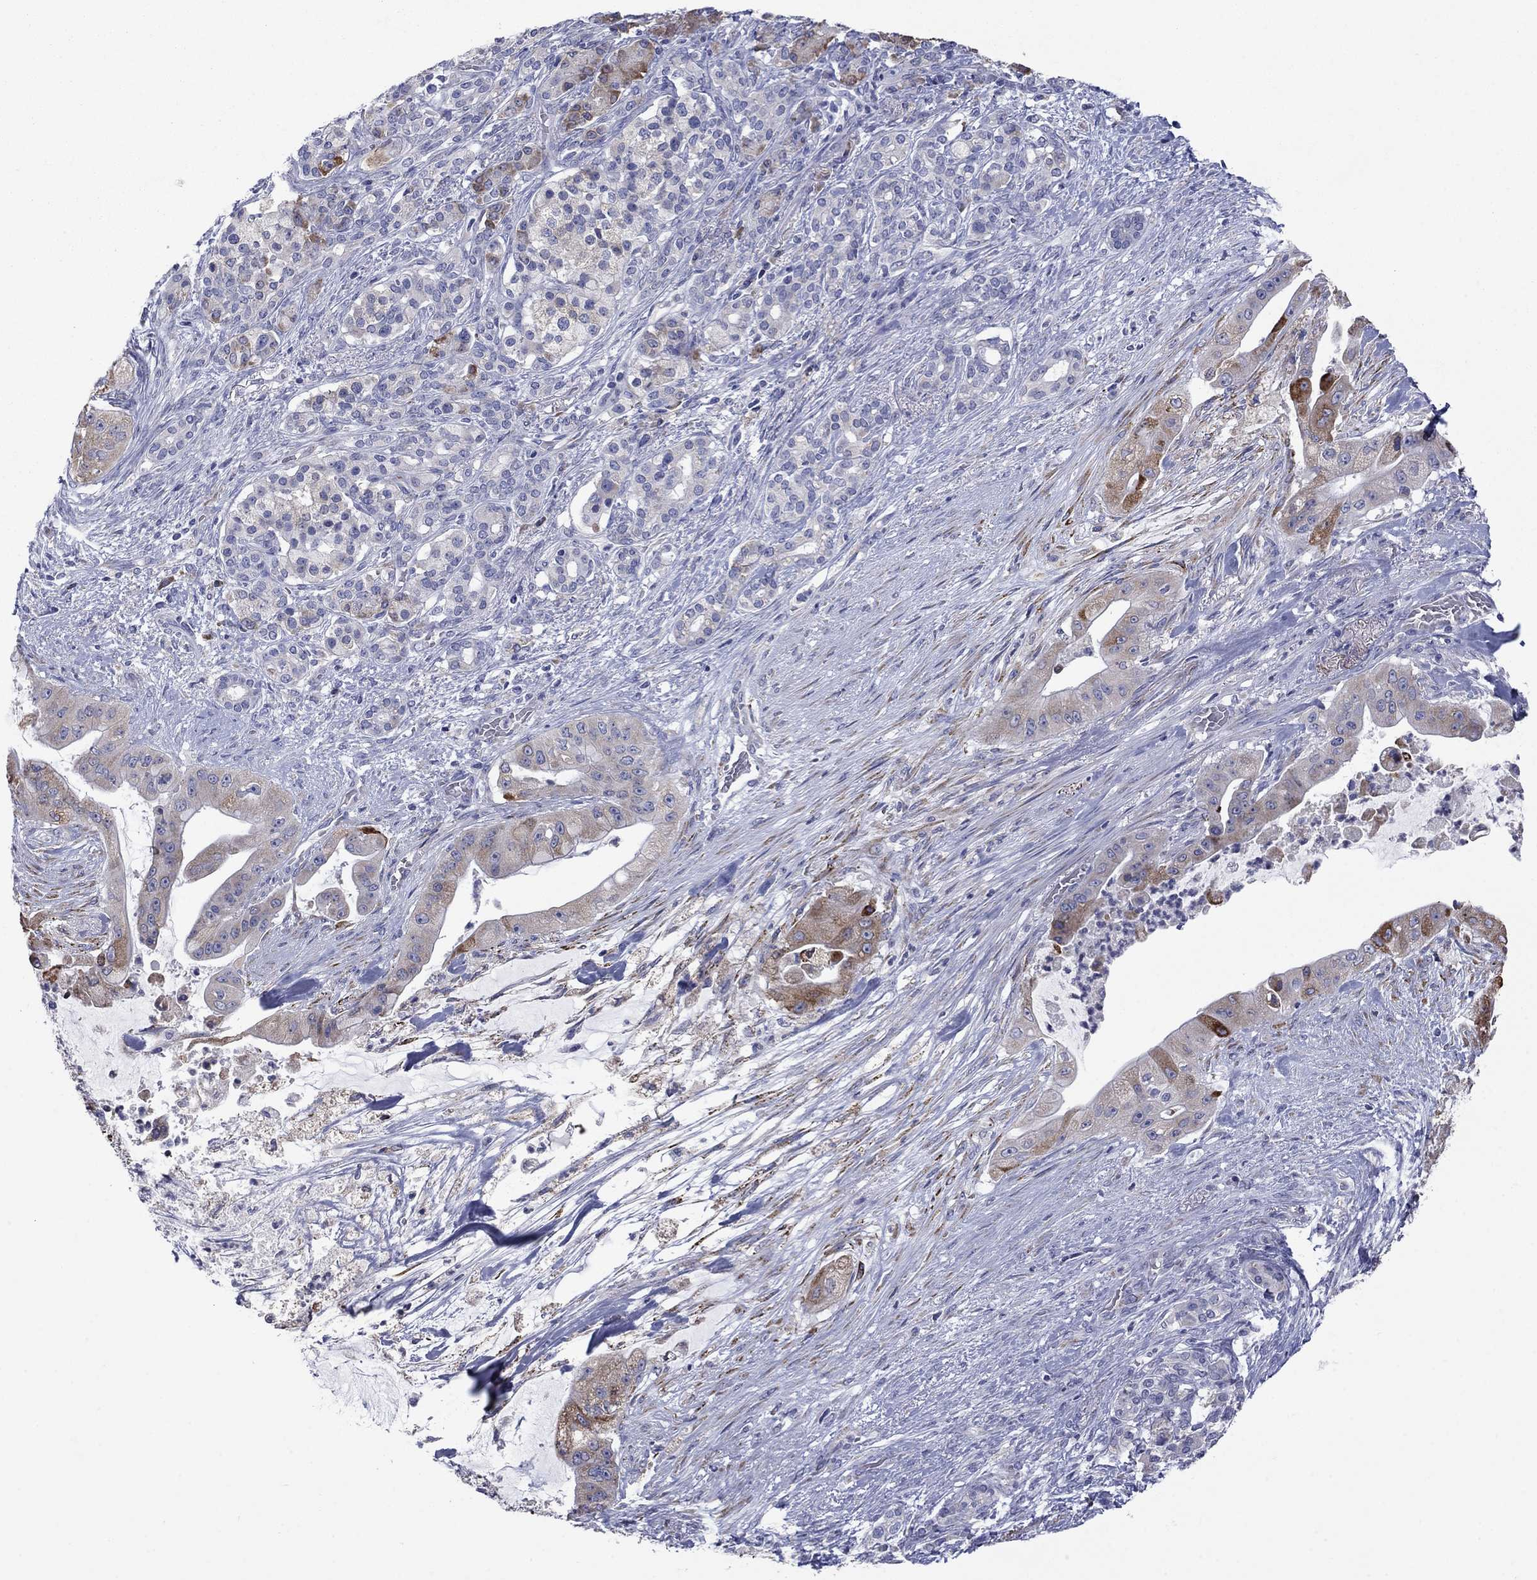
{"staining": {"intensity": "strong", "quantity": "<25%", "location": "cytoplasmic/membranous"}, "tissue": "pancreatic cancer", "cell_type": "Tumor cells", "image_type": "cancer", "snomed": [{"axis": "morphology", "description": "Normal tissue, NOS"}, {"axis": "morphology", "description": "Inflammation, NOS"}, {"axis": "morphology", "description": "Adenocarcinoma, NOS"}, {"axis": "topography", "description": "Pancreas"}], "caption": "Pancreatic cancer (adenocarcinoma) was stained to show a protein in brown. There is medium levels of strong cytoplasmic/membranous expression in approximately <25% of tumor cells.", "gene": "TMPRSS11A", "patient": {"sex": "male", "age": 57}}